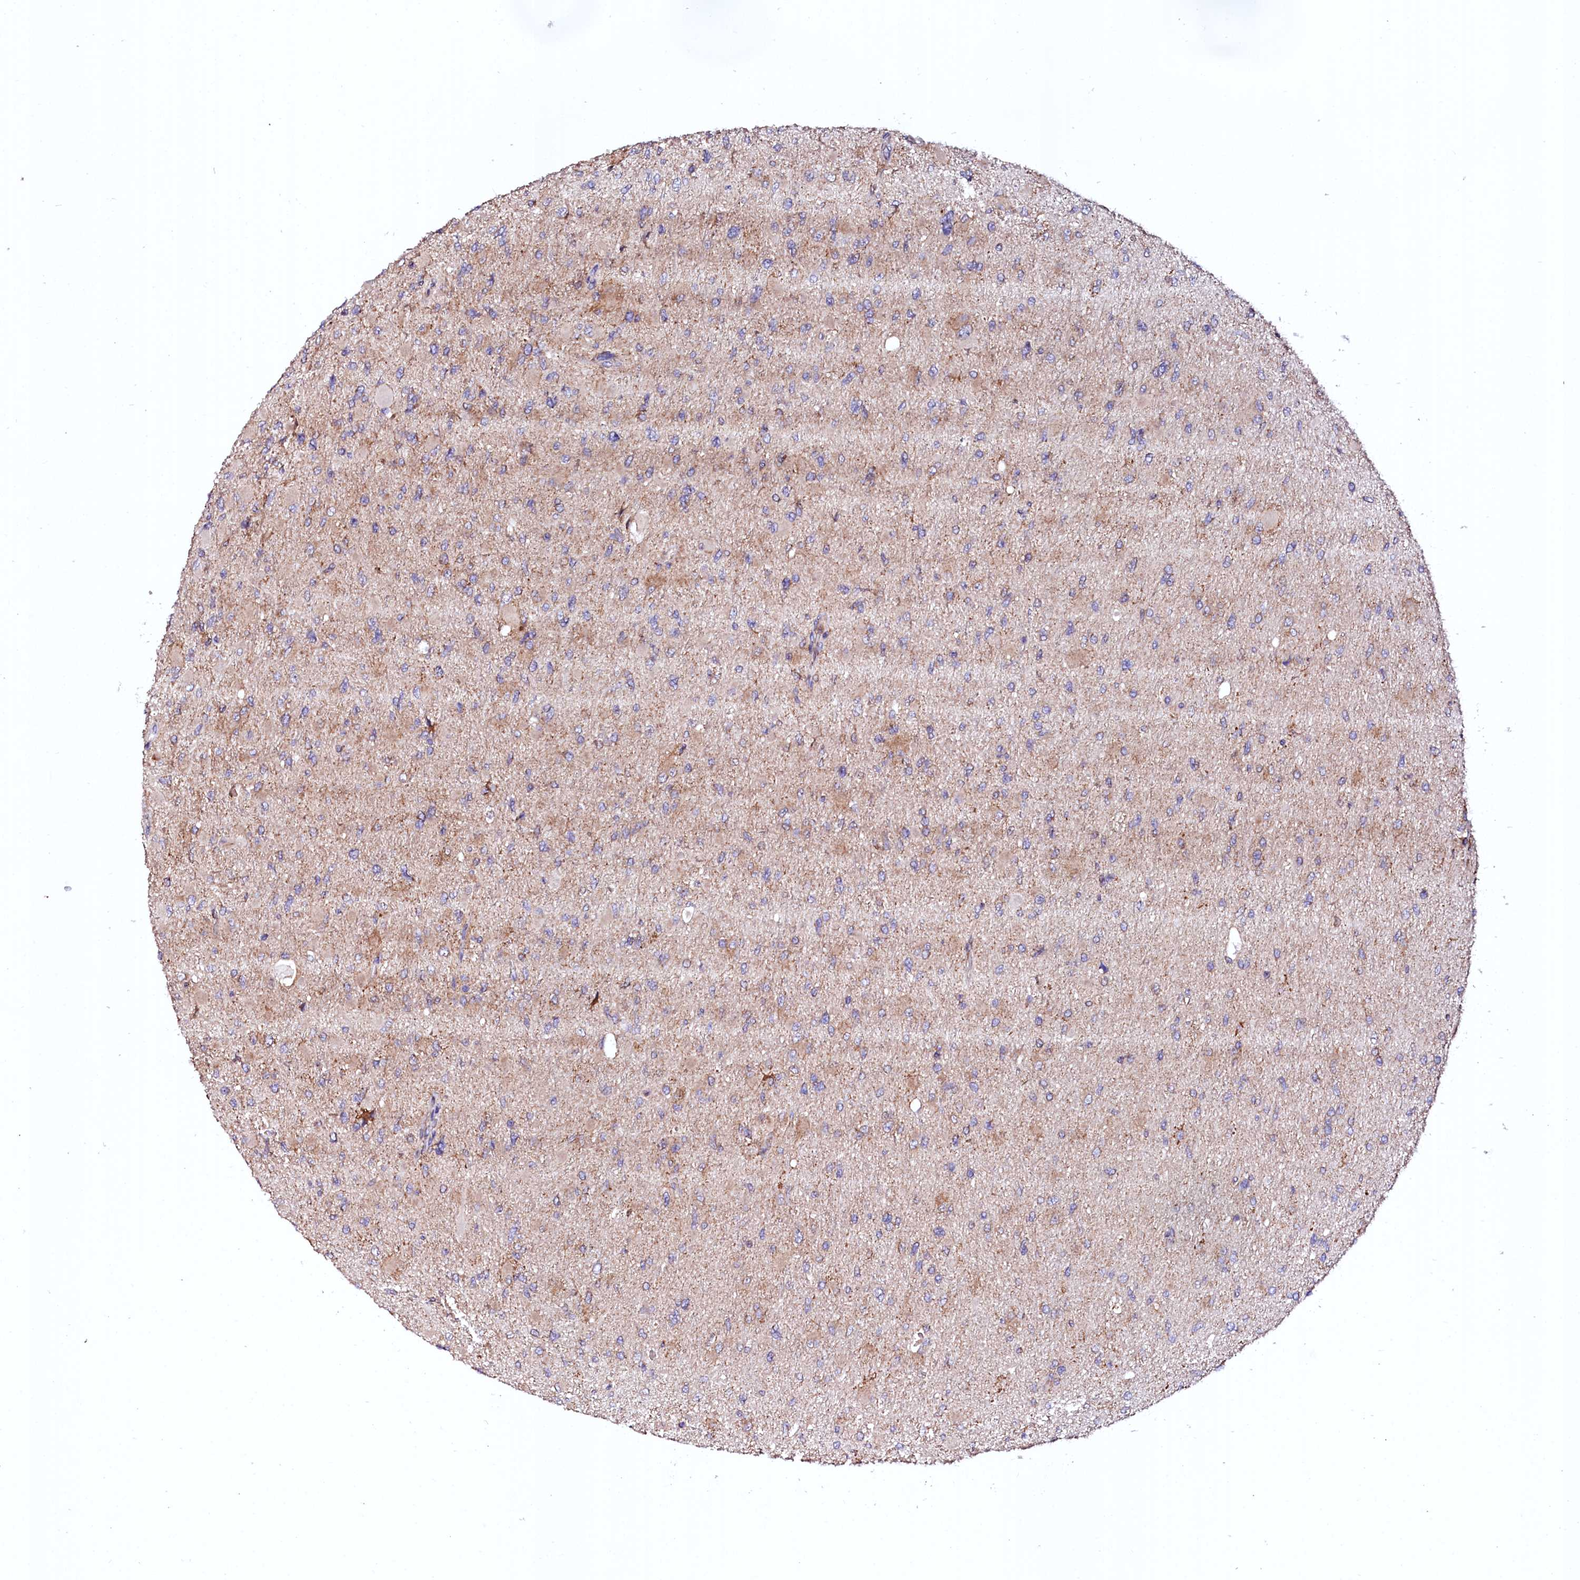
{"staining": {"intensity": "moderate", "quantity": "<25%", "location": "cytoplasmic/membranous"}, "tissue": "glioma", "cell_type": "Tumor cells", "image_type": "cancer", "snomed": [{"axis": "morphology", "description": "Glioma, malignant, High grade"}, {"axis": "topography", "description": "Cerebral cortex"}], "caption": "High-grade glioma (malignant) was stained to show a protein in brown. There is low levels of moderate cytoplasmic/membranous positivity in about <25% of tumor cells.", "gene": "UBE3C", "patient": {"sex": "female", "age": 36}}